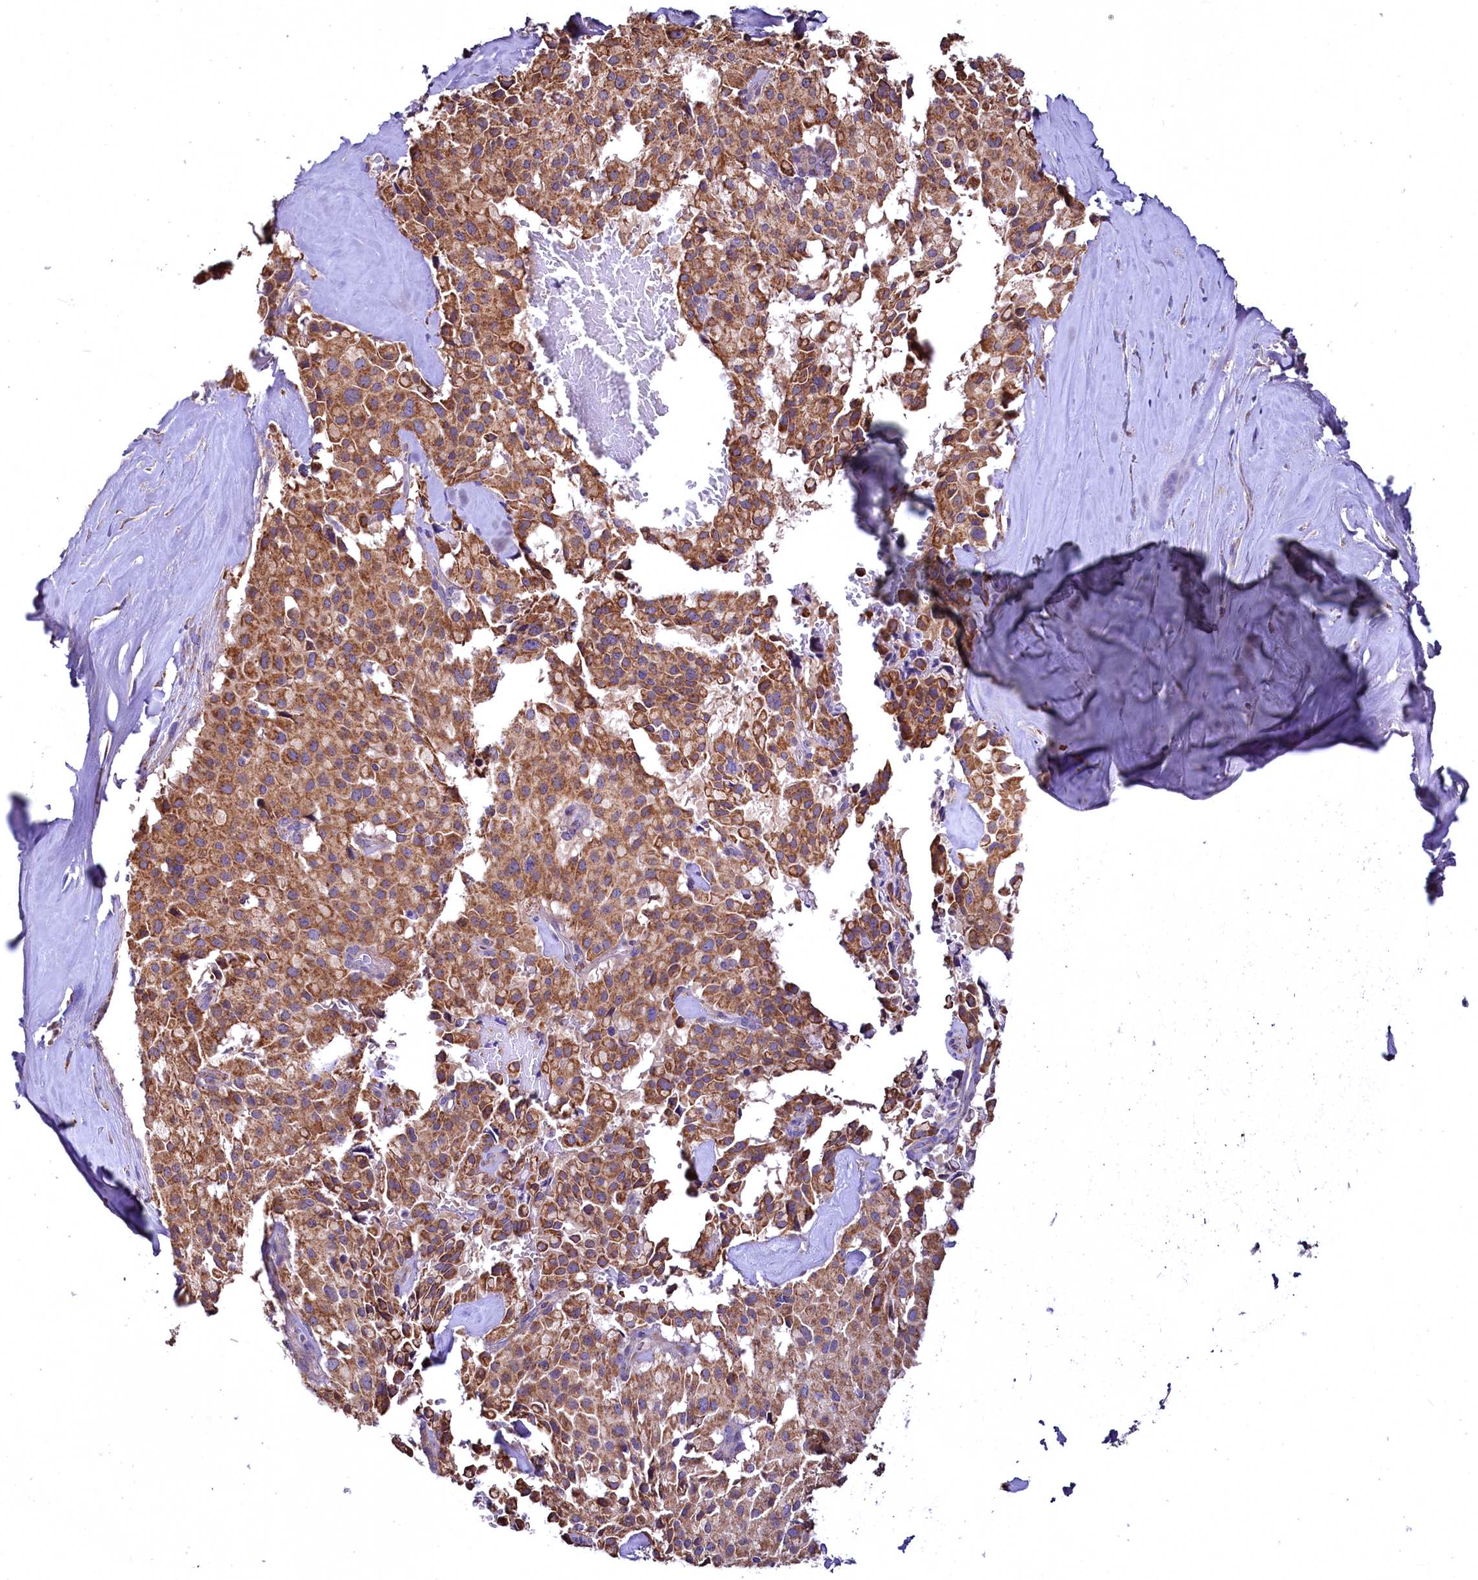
{"staining": {"intensity": "moderate", "quantity": ">75%", "location": "cytoplasmic/membranous"}, "tissue": "pancreatic cancer", "cell_type": "Tumor cells", "image_type": "cancer", "snomed": [{"axis": "morphology", "description": "Adenocarcinoma, NOS"}, {"axis": "topography", "description": "Pancreas"}], "caption": "Pancreatic adenocarcinoma was stained to show a protein in brown. There is medium levels of moderate cytoplasmic/membranous staining in about >75% of tumor cells. Nuclei are stained in blue.", "gene": "NUDT15", "patient": {"sex": "male", "age": 65}}